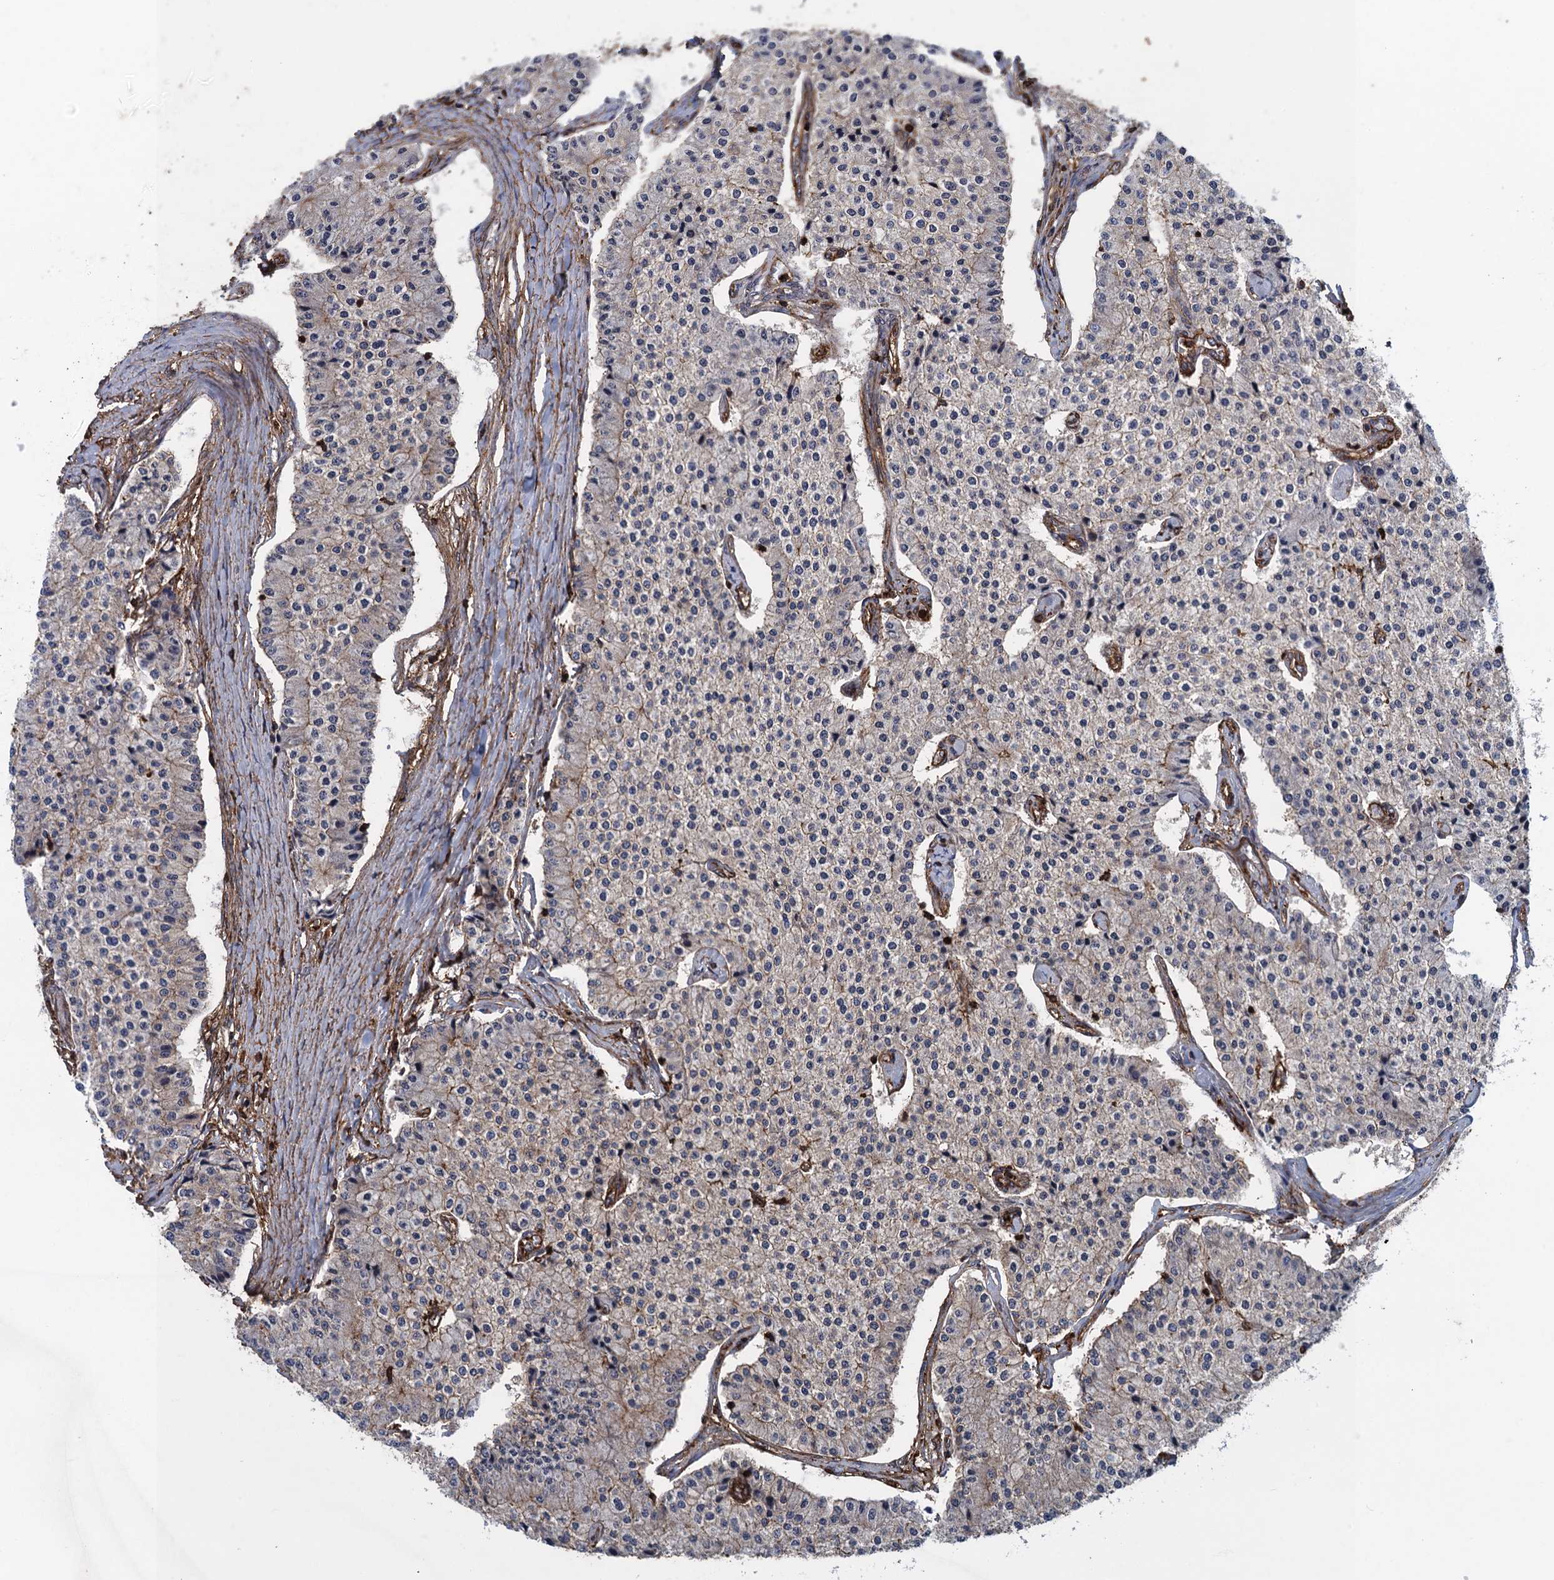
{"staining": {"intensity": "weak", "quantity": "25%-75%", "location": "cytoplasmic/membranous"}, "tissue": "carcinoid", "cell_type": "Tumor cells", "image_type": "cancer", "snomed": [{"axis": "morphology", "description": "Carcinoid, malignant, NOS"}, {"axis": "topography", "description": "Colon"}], "caption": "This micrograph exhibits immunohistochemistry (IHC) staining of human carcinoid (malignant), with low weak cytoplasmic/membranous positivity in approximately 25%-75% of tumor cells.", "gene": "PROSER2", "patient": {"sex": "female", "age": 52}}